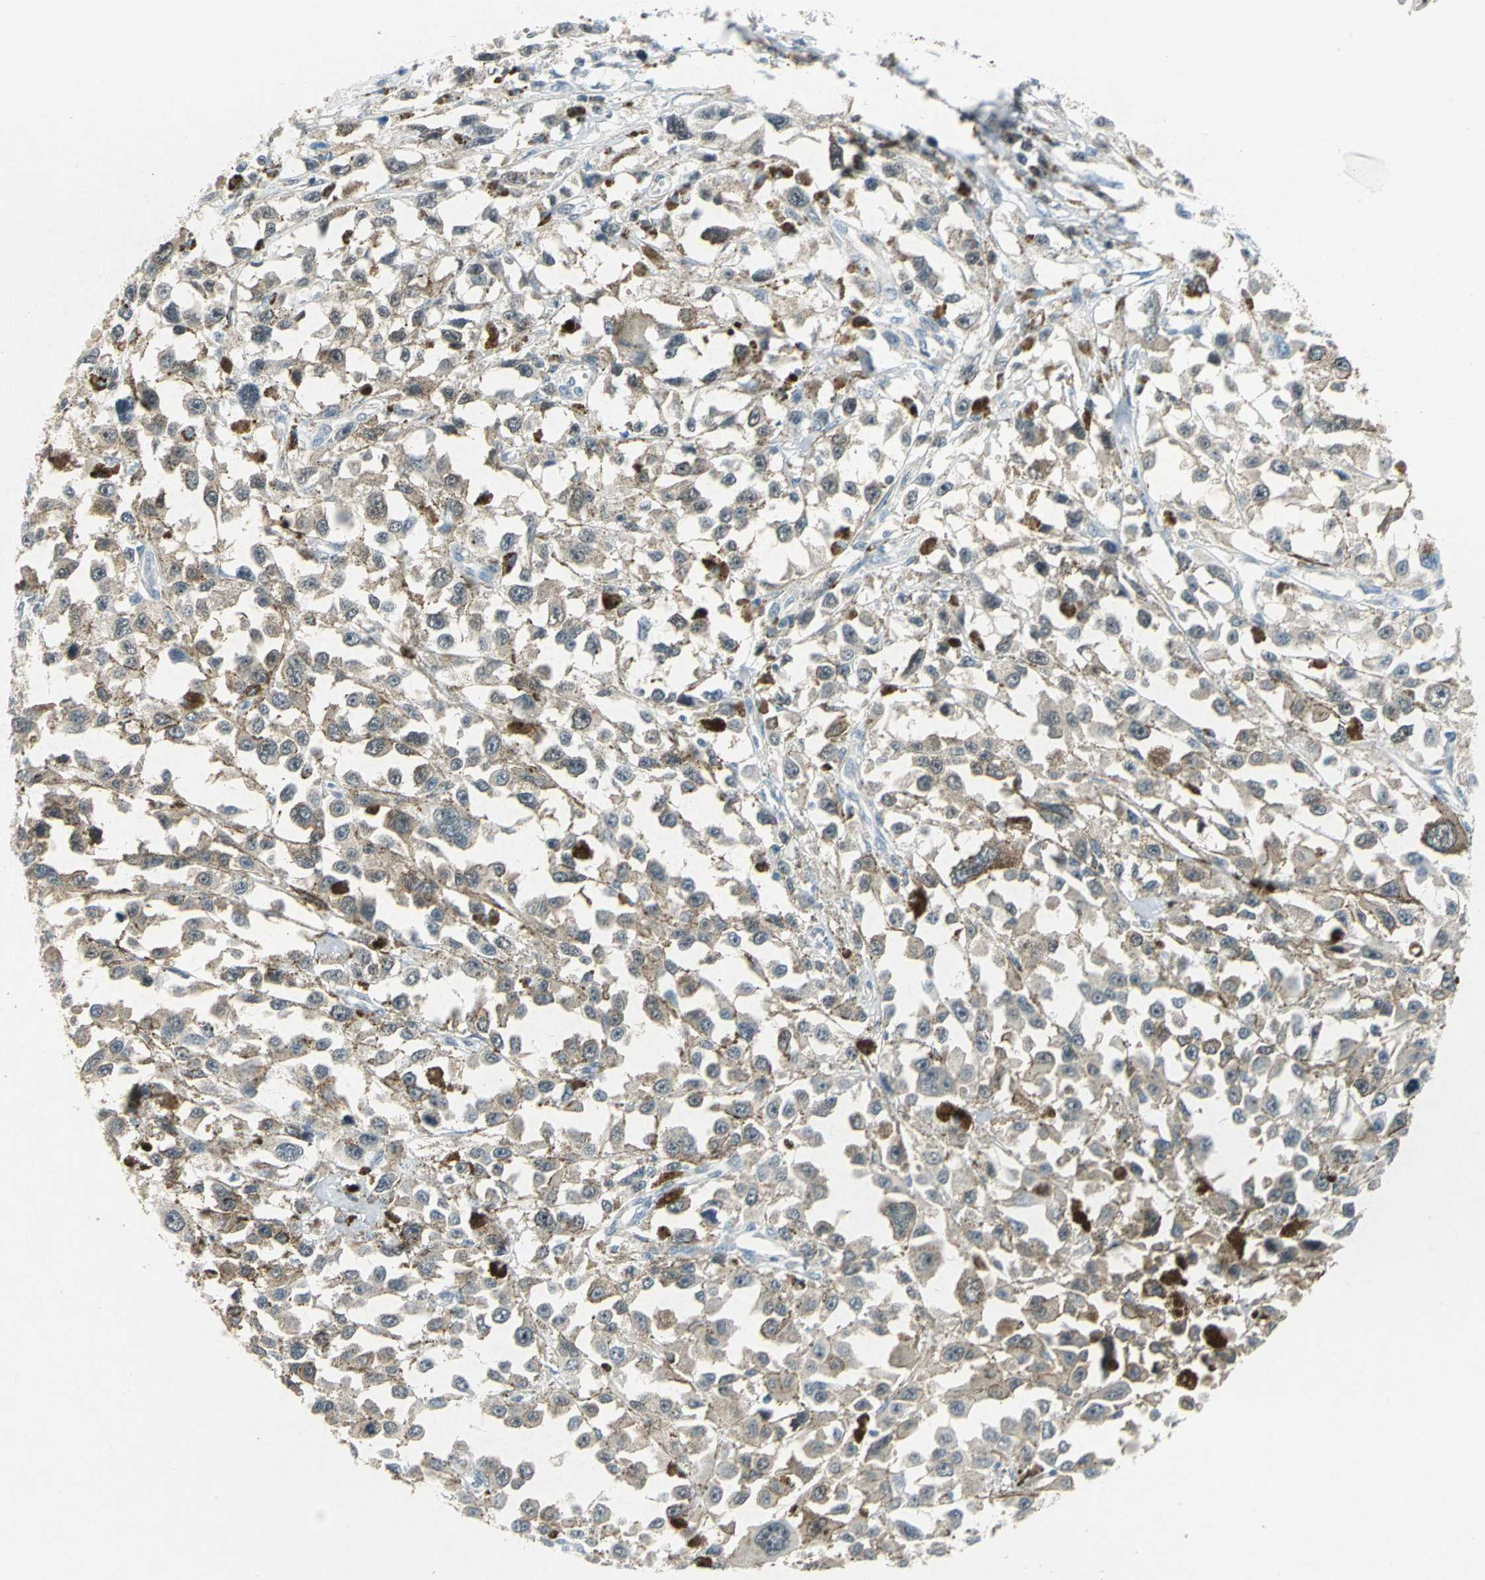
{"staining": {"intensity": "strong", "quantity": "25%-75%", "location": "cytoplasmic/membranous,nuclear"}, "tissue": "melanoma", "cell_type": "Tumor cells", "image_type": "cancer", "snomed": [{"axis": "morphology", "description": "Malignant melanoma, Metastatic site"}, {"axis": "topography", "description": "Lymph node"}], "caption": "Tumor cells demonstrate strong cytoplasmic/membranous and nuclear staining in approximately 25%-75% of cells in melanoma.", "gene": "PIN1", "patient": {"sex": "male", "age": 59}}